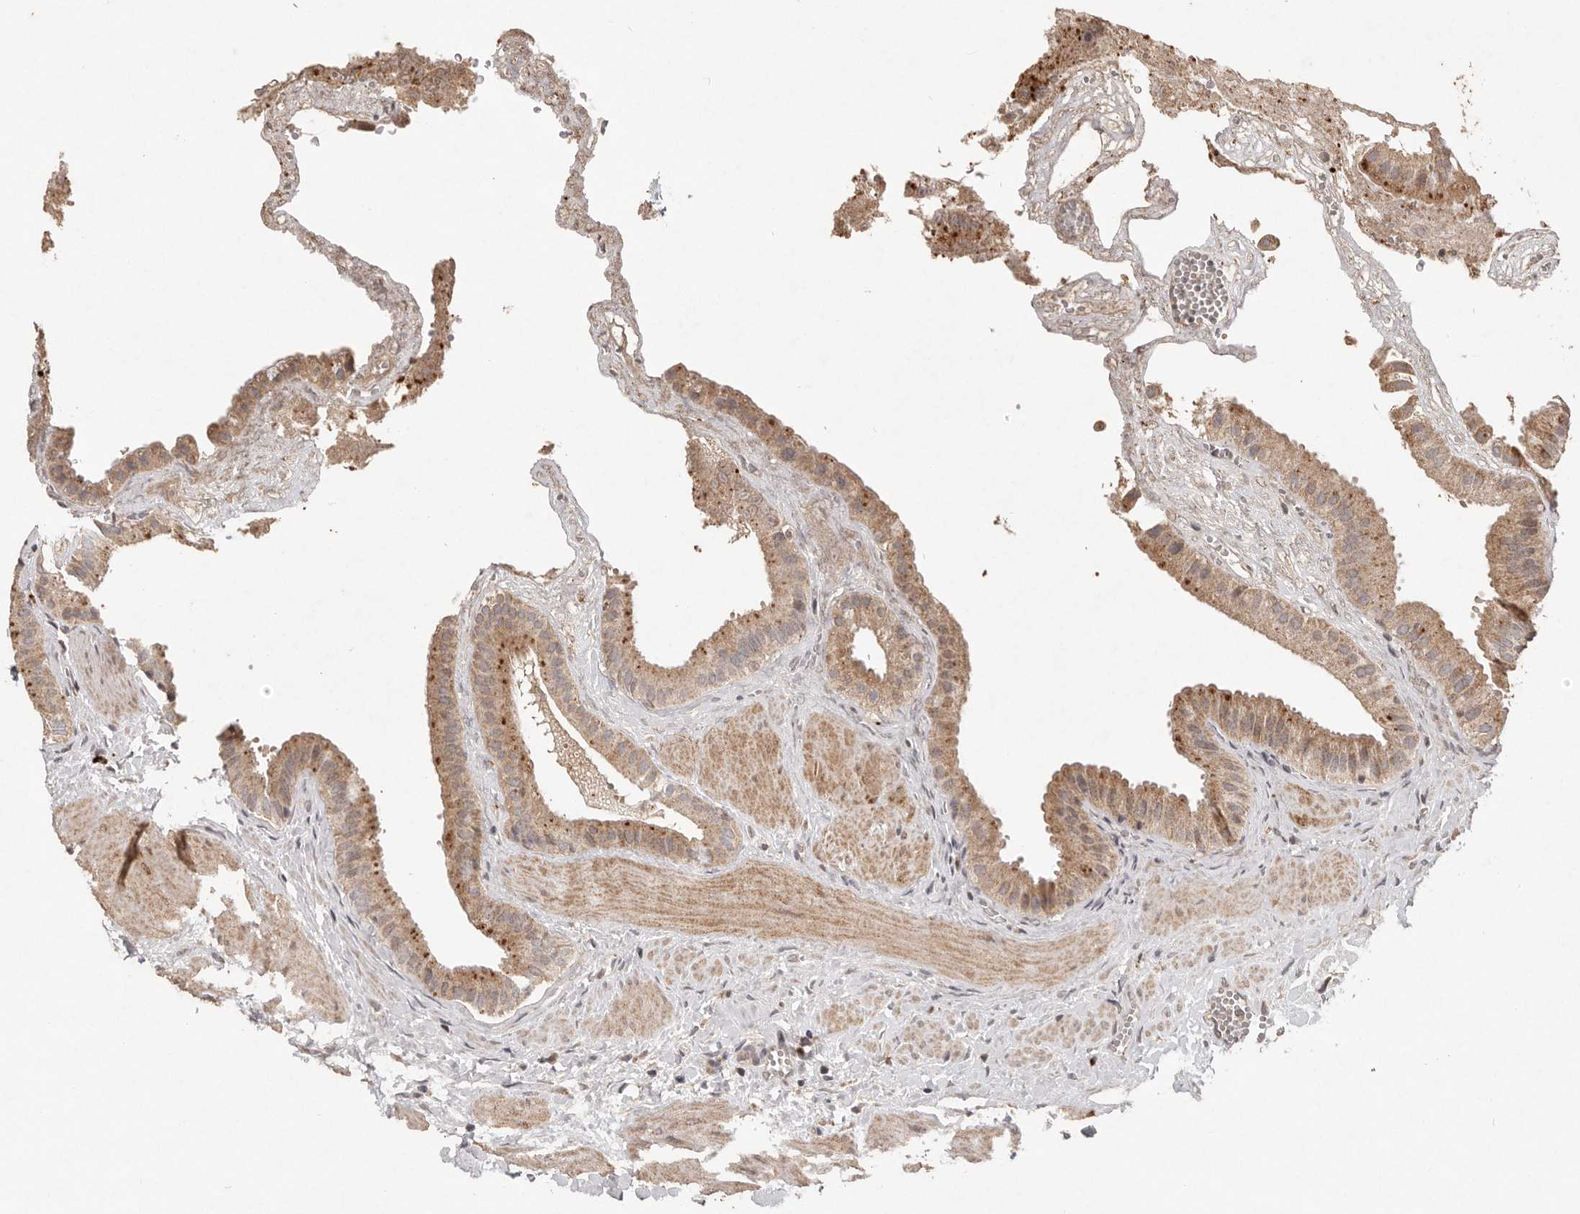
{"staining": {"intensity": "moderate", "quantity": ">75%", "location": "cytoplasmic/membranous"}, "tissue": "gallbladder", "cell_type": "Glandular cells", "image_type": "normal", "snomed": [{"axis": "morphology", "description": "Normal tissue, NOS"}, {"axis": "topography", "description": "Gallbladder"}], "caption": "This micrograph reveals immunohistochemistry (IHC) staining of unremarkable human gallbladder, with medium moderate cytoplasmic/membranous positivity in about >75% of glandular cells.", "gene": "PLOD2", "patient": {"sex": "male", "age": 55}}